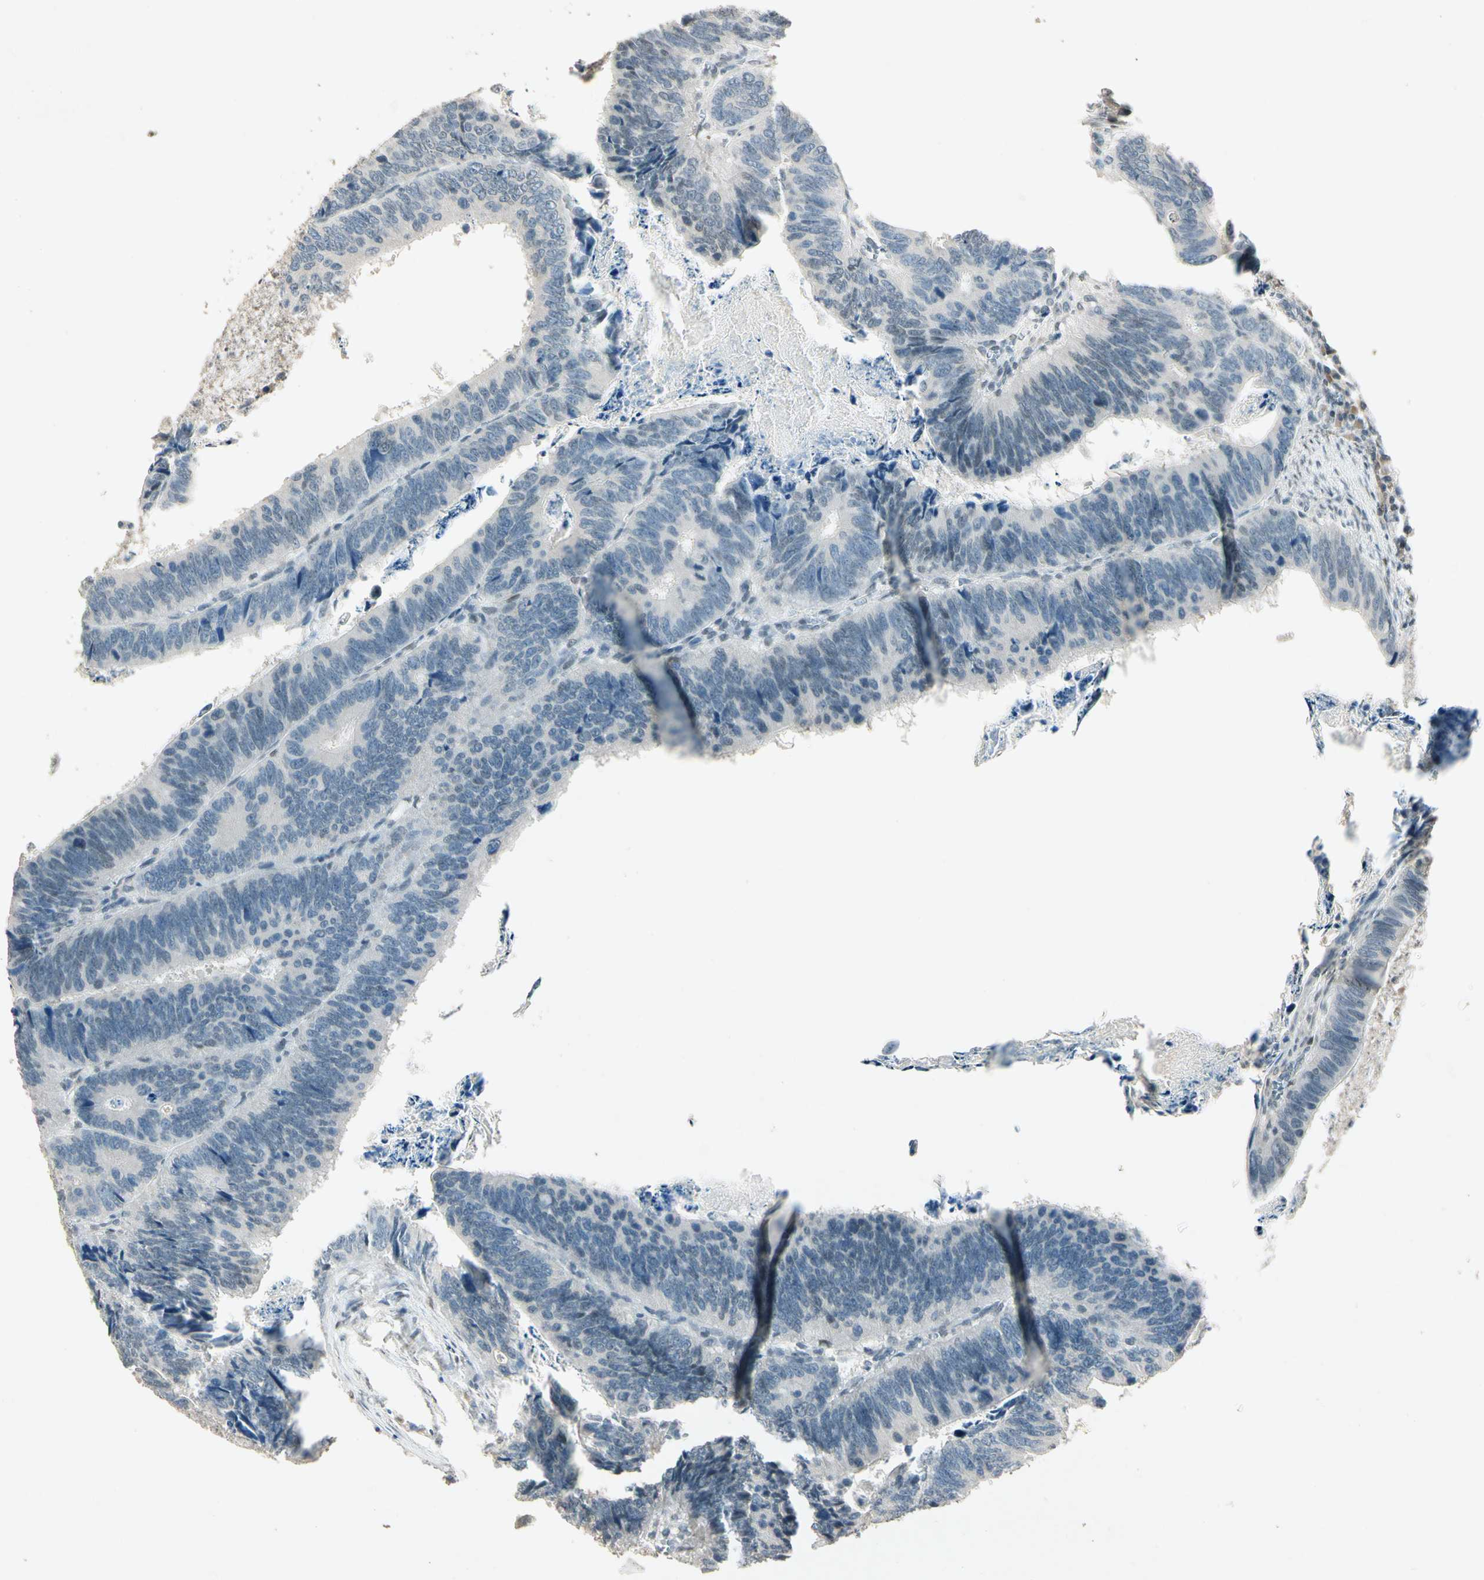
{"staining": {"intensity": "negative", "quantity": "none", "location": "none"}, "tissue": "colorectal cancer", "cell_type": "Tumor cells", "image_type": "cancer", "snomed": [{"axis": "morphology", "description": "Adenocarcinoma, NOS"}, {"axis": "topography", "description": "Colon"}], "caption": "This is an immunohistochemistry photomicrograph of human colorectal adenocarcinoma. There is no expression in tumor cells.", "gene": "ZBTB4", "patient": {"sex": "male", "age": 72}}